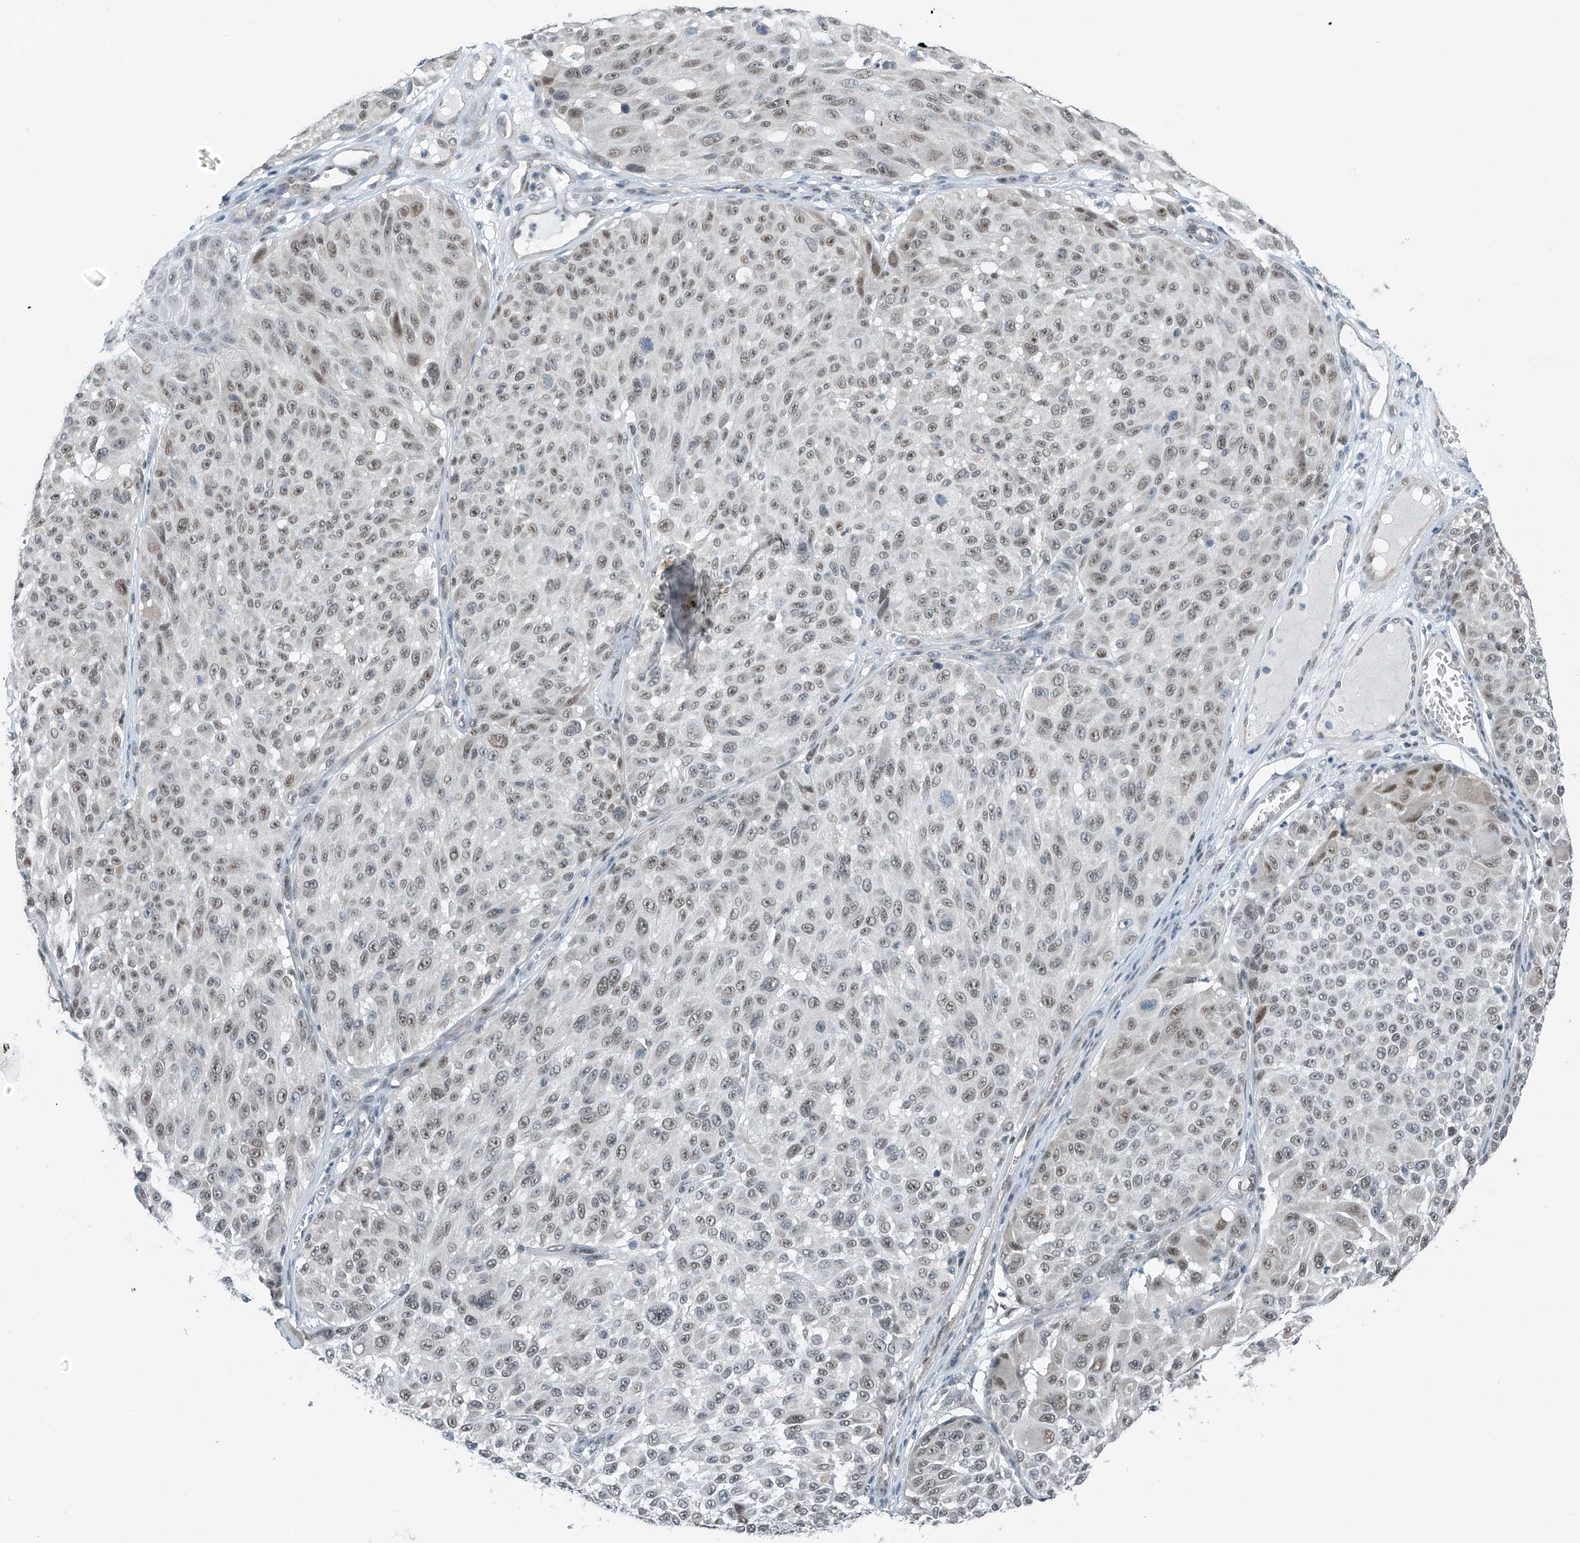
{"staining": {"intensity": "weak", "quantity": ">75%", "location": "nuclear"}, "tissue": "melanoma", "cell_type": "Tumor cells", "image_type": "cancer", "snomed": [{"axis": "morphology", "description": "Malignant melanoma, NOS"}, {"axis": "topography", "description": "Skin"}], "caption": "The histopathology image displays staining of malignant melanoma, revealing weak nuclear protein expression (brown color) within tumor cells.", "gene": "TAF8", "patient": {"sex": "male", "age": 83}}